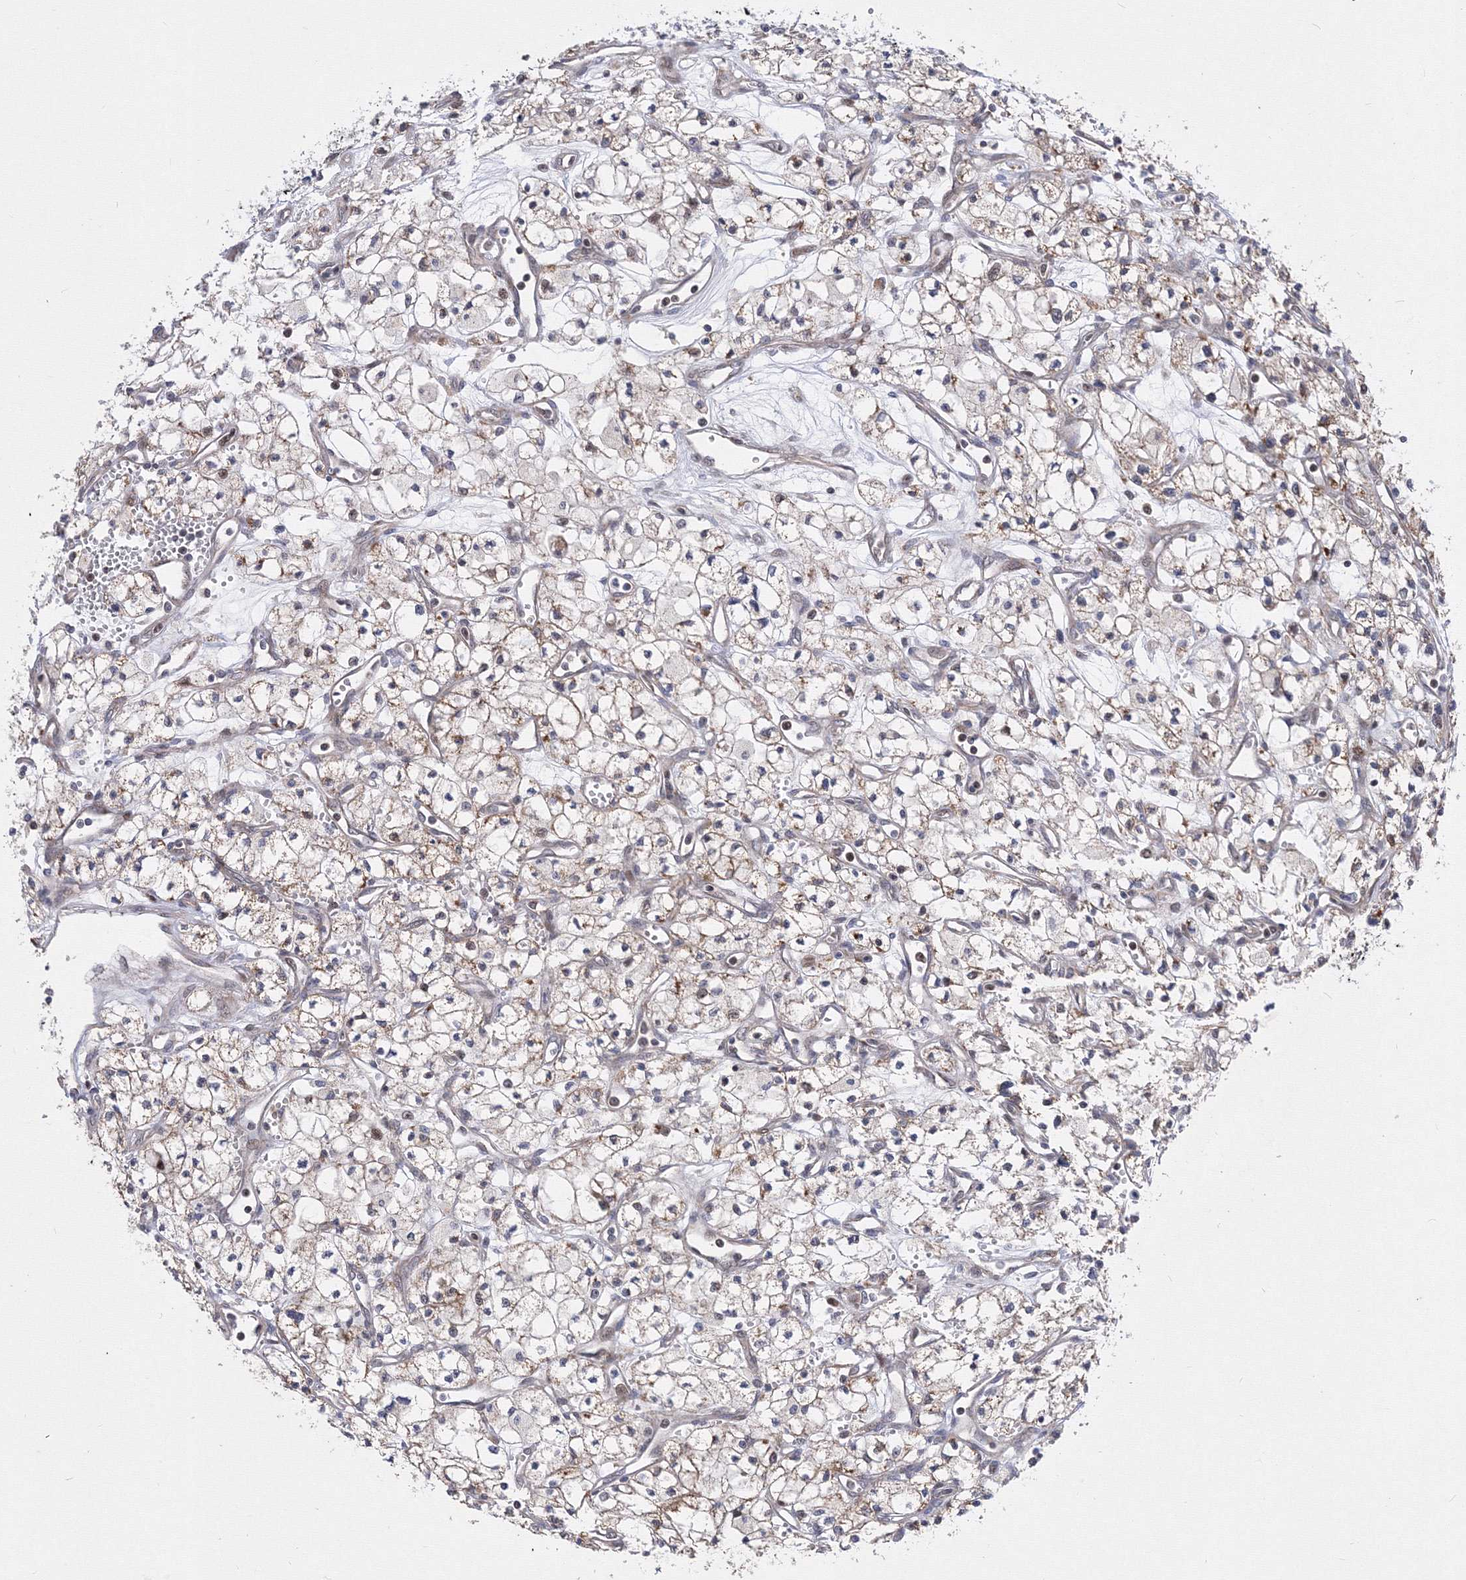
{"staining": {"intensity": "weak", "quantity": "<25%", "location": "cytoplasmic/membranous"}, "tissue": "renal cancer", "cell_type": "Tumor cells", "image_type": "cancer", "snomed": [{"axis": "morphology", "description": "Adenocarcinoma, NOS"}, {"axis": "topography", "description": "Kidney"}], "caption": "A histopathology image of human adenocarcinoma (renal) is negative for staining in tumor cells. The staining was performed using DAB to visualize the protein expression in brown, while the nuclei were stained in blue with hematoxylin (Magnification: 20x).", "gene": "GPN1", "patient": {"sex": "male", "age": 59}}